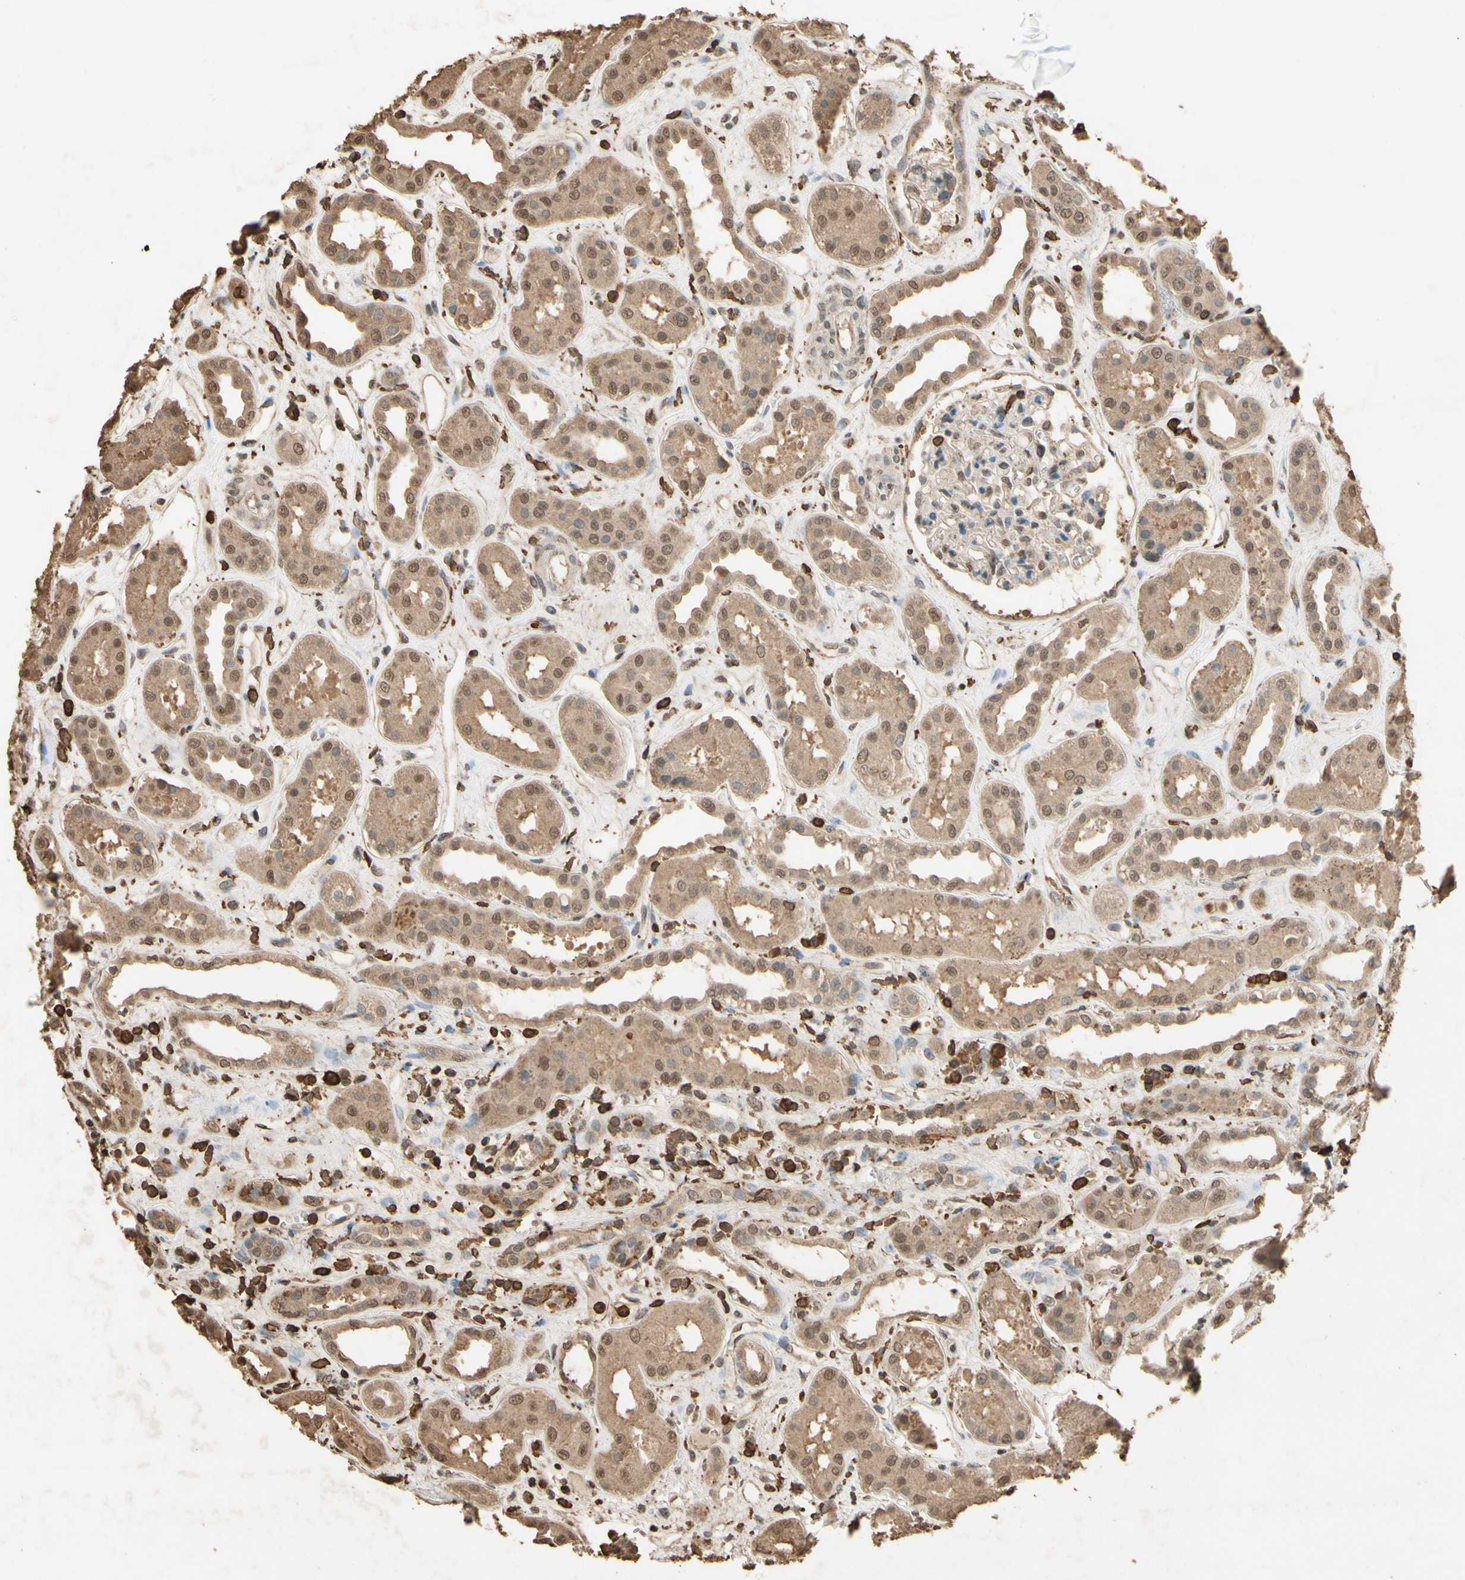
{"staining": {"intensity": "moderate", "quantity": "<25%", "location": "nuclear"}, "tissue": "kidney", "cell_type": "Cells in glomeruli", "image_type": "normal", "snomed": [{"axis": "morphology", "description": "Normal tissue, NOS"}, {"axis": "topography", "description": "Kidney"}], "caption": "Immunohistochemical staining of unremarkable kidney exhibits moderate nuclear protein expression in about <25% of cells in glomeruli.", "gene": "TNFSF13B", "patient": {"sex": "male", "age": 59}}